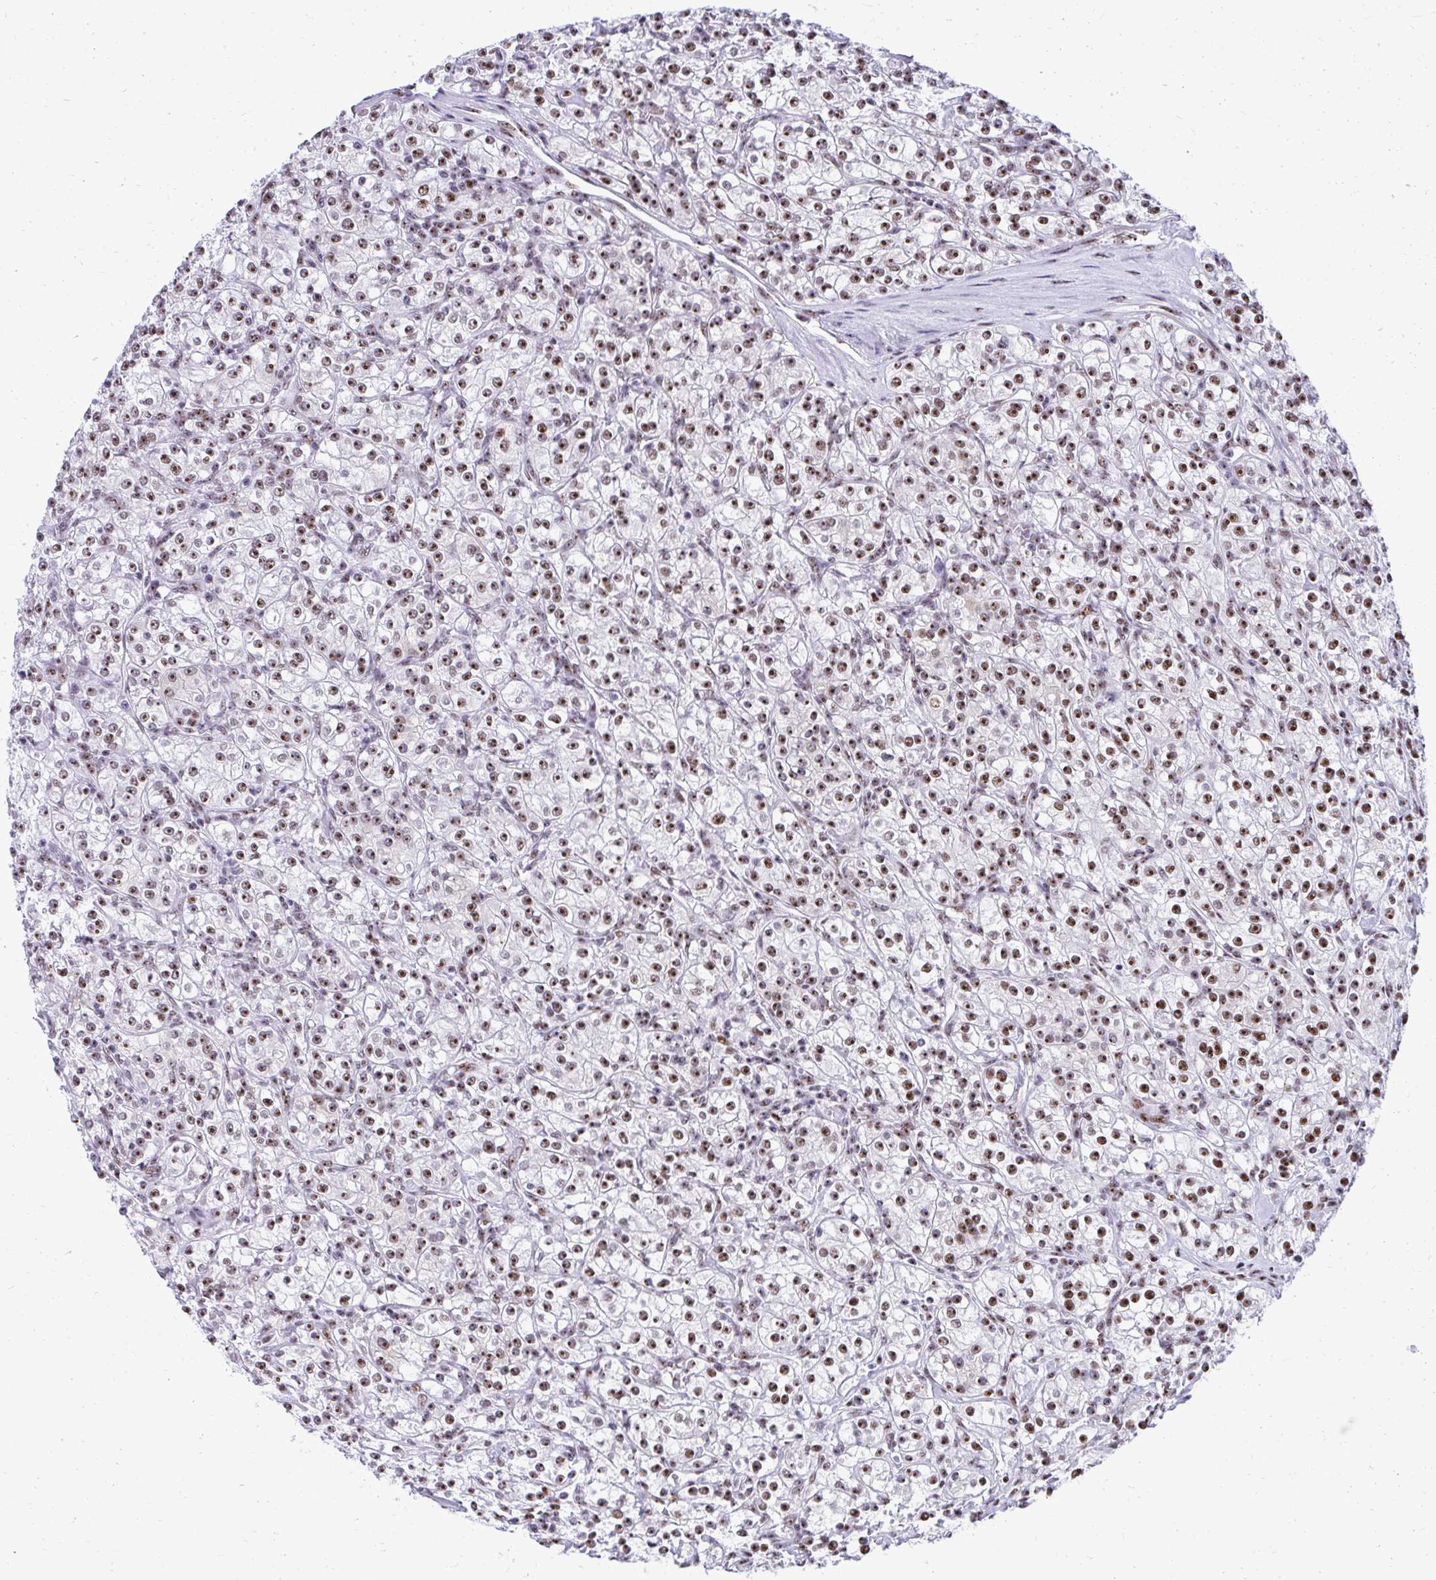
{"staining": {"intensity": "moderate", "quantity": ">75%", "location": "nuclear"}, "tissue": "renal cancer", "cell_type": "Tumor cells", "image_type": "cancer", "snomed": [{"axis": "morphology", "description": "Adenocarcinoma, NOS"}, {"axis": "topography", "description": "Kidney"}], "caption": "Immunohistochemistry (IHC) histopathology image of neoplastic tissue: renal adenocarcinoma stained using IHC displays medium levels of moderate protein expression localized specifically in the nuclear of tumor cells, appearing as a nuclear brown color.", "gene": "PELP1", "patient": {"sex": "male", "age": 77}}